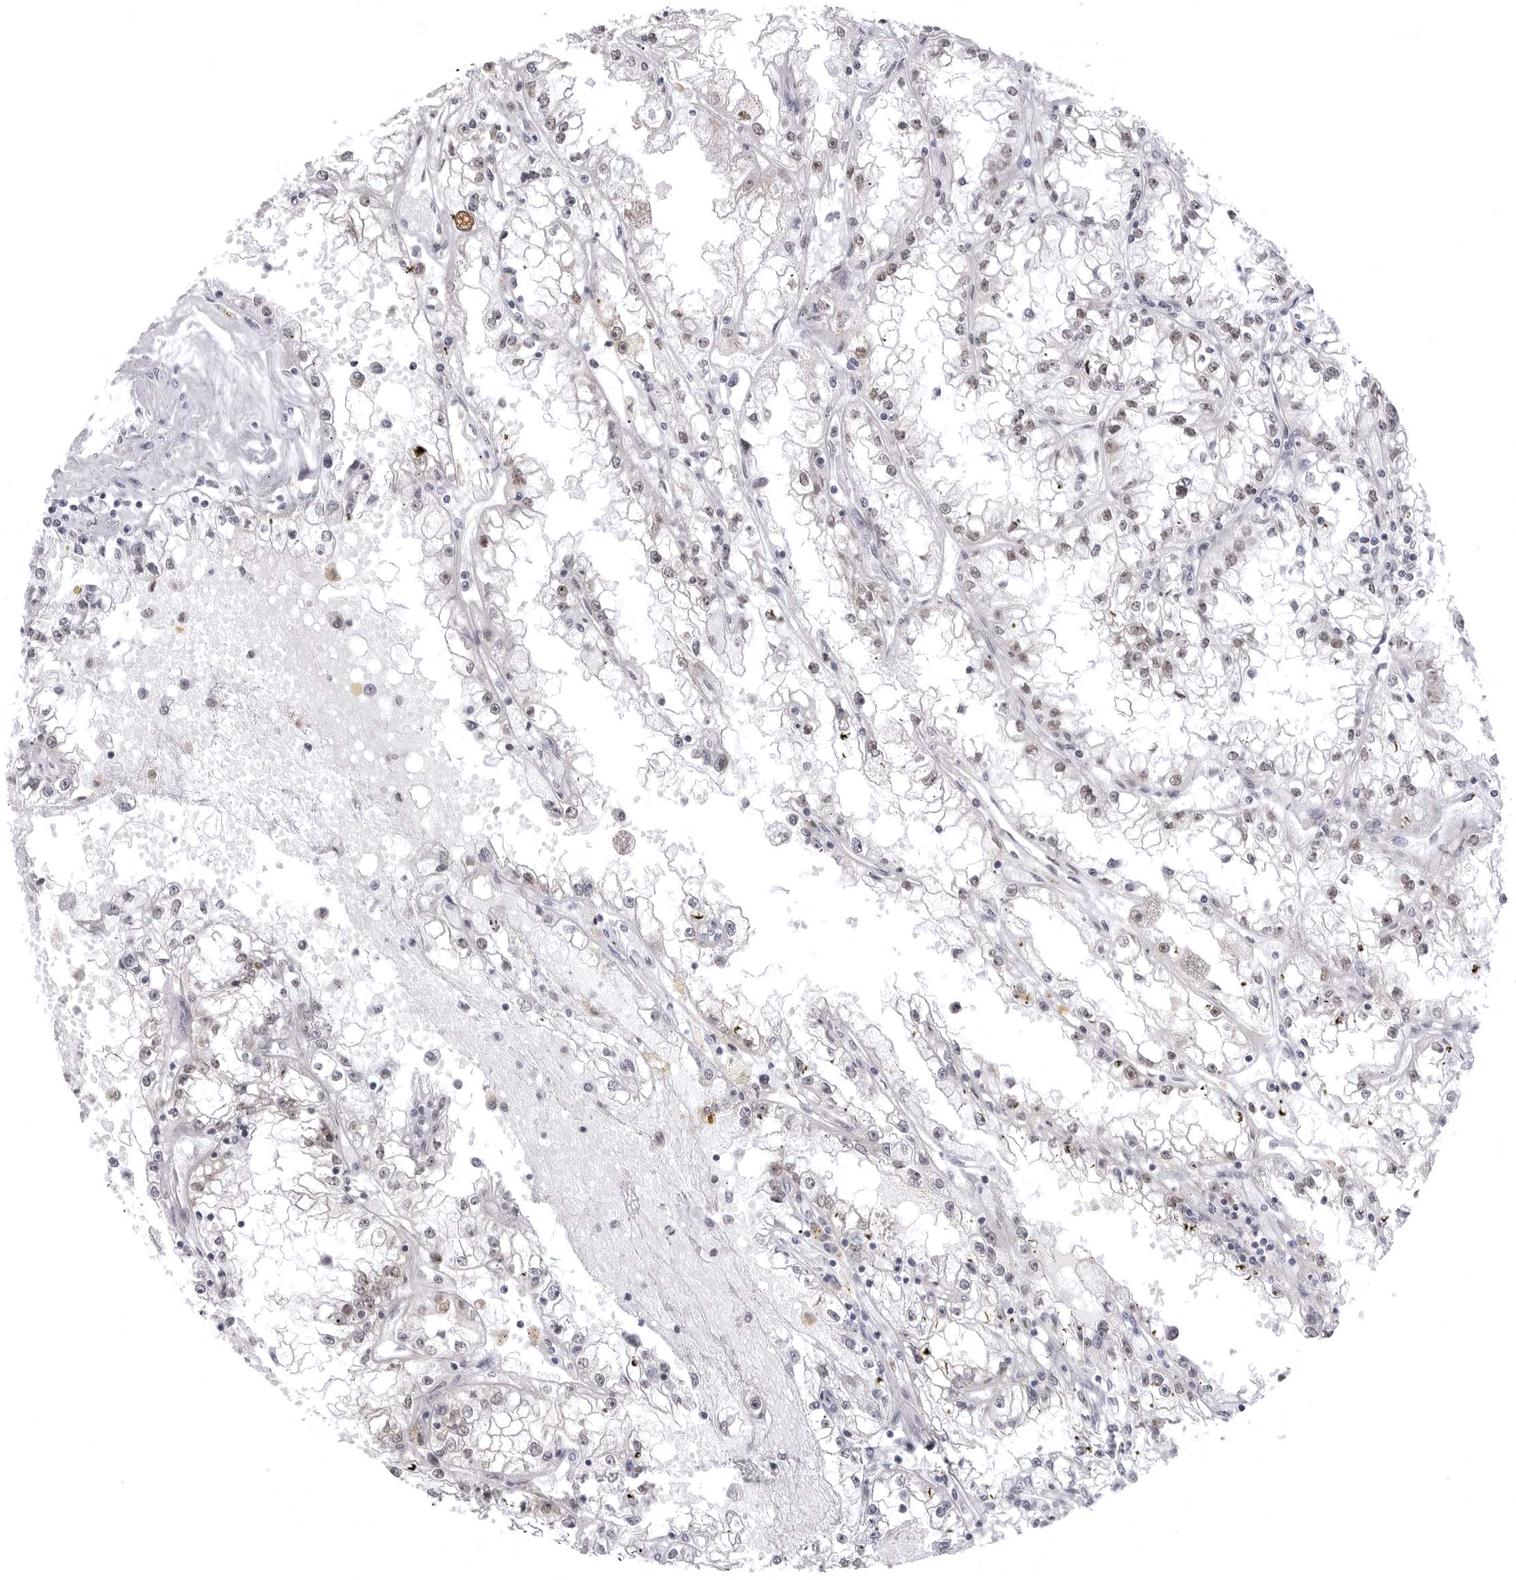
{"staining": {"intensity": "negative", "quantity": "none", "location": "none"}, "tissue": "renal cancer", "cell_type": "Tumor cells", "image_type": "cancer", "snomed": [{"axis": "morphology", "description": "Adenocarcinoma, NOS"}, {"axis": "topography", "description": "Kidney"}], "caption": "This is an IHC photomicrograph of renal cancer. There is no staining in tumor cells.", "gene": "PTK2B", "patient": {"sex": "male", "age": 56}}